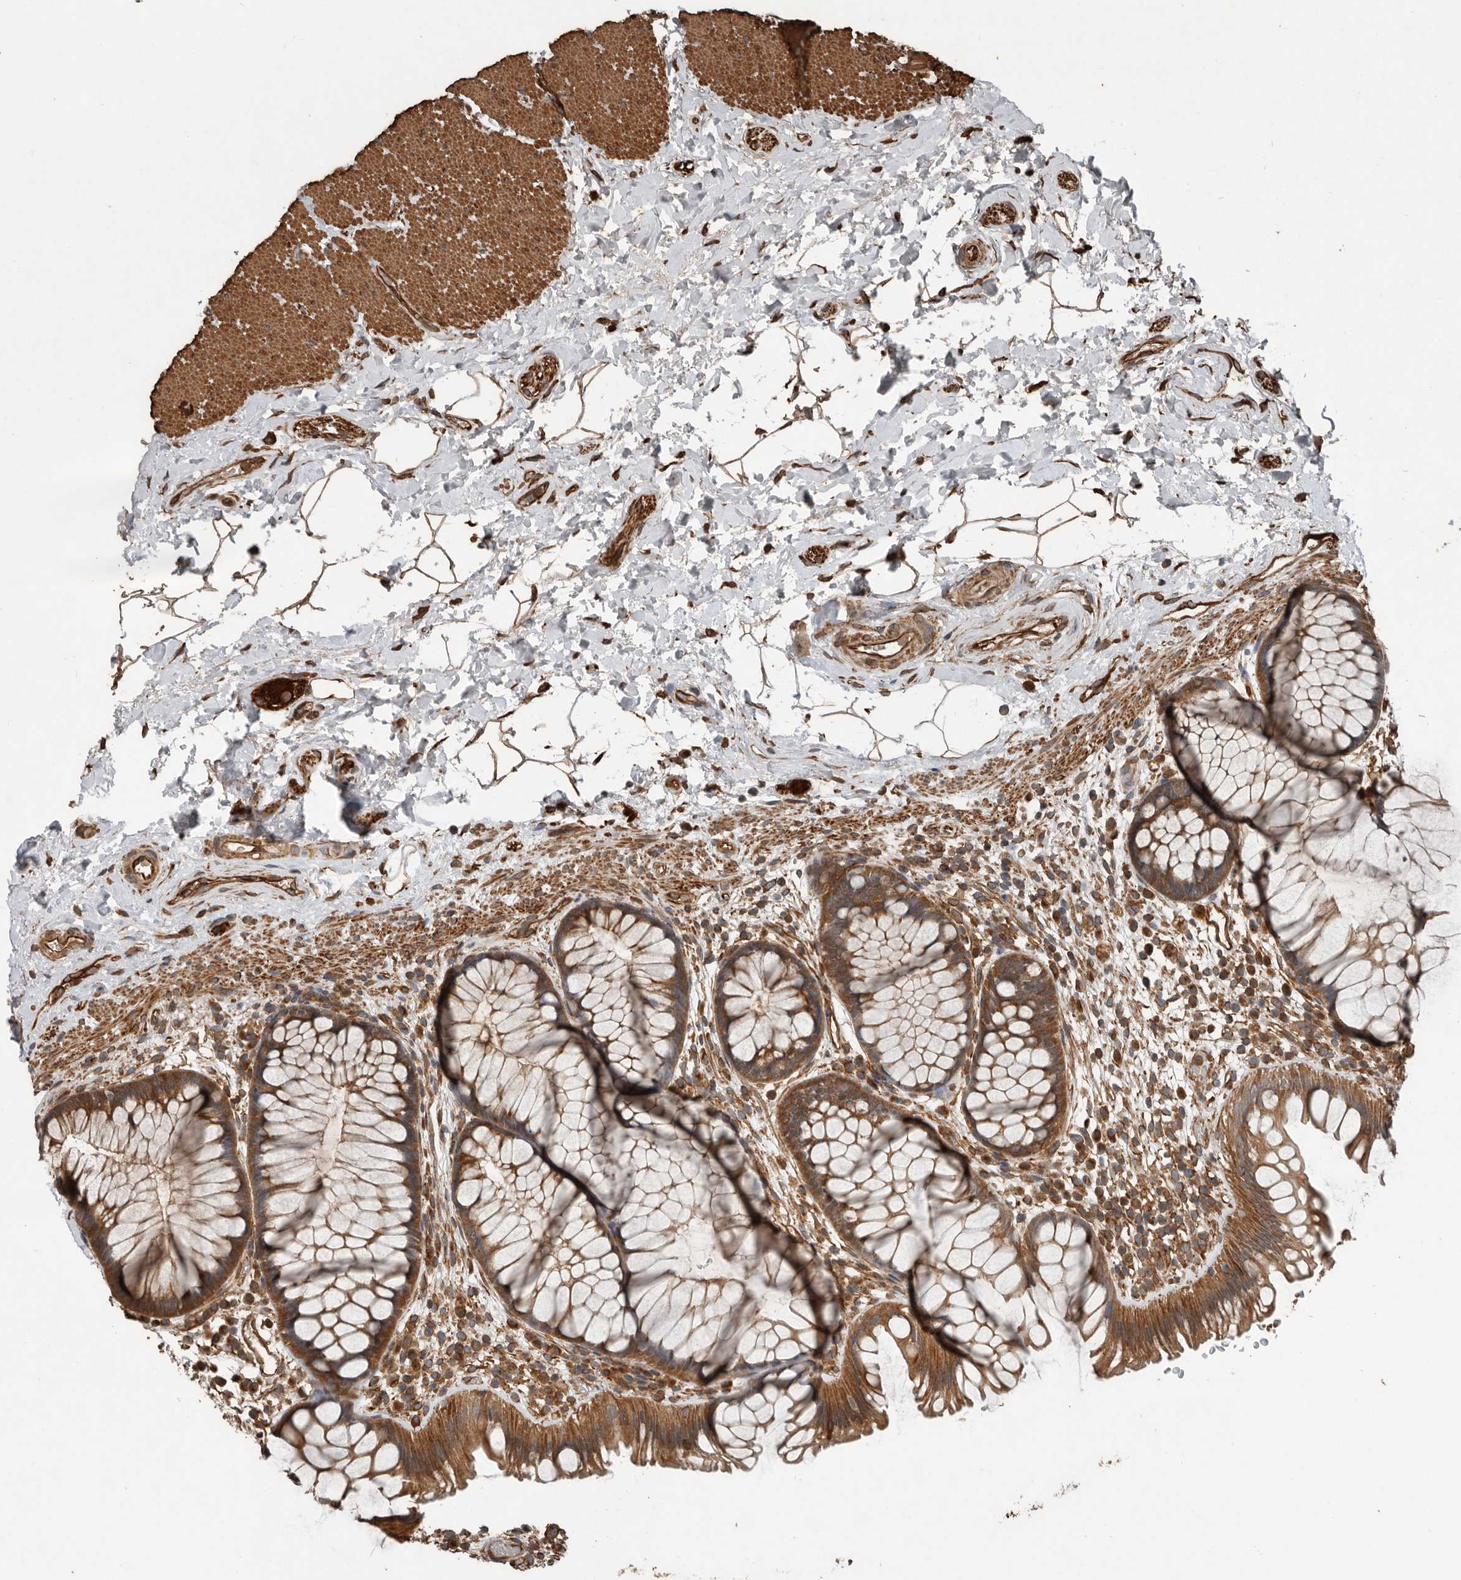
{"staining": {"intensity": "moderate", "quantity": ">75%", "location": "cytoplasmic/membranous"}, "tissue": "rectum", "cell_type": "Glandular cells", "image_type": "normal", "snomed": [{"axis": "morphology", "description": "Normal tissue, NOS"}, {"axis": "topography", "description": "Rectum"}], "caption": "Immunohistochemical staining of benign human rectum displays medium levels of moderate cytoplasmic/membranous positivity in approximately >75% of glandular cells. (brown staining indicates protein expression, while blue staining denotes nuclei).", "gene": "YOD1", "patient": {"sex": "male", "age": 51}}